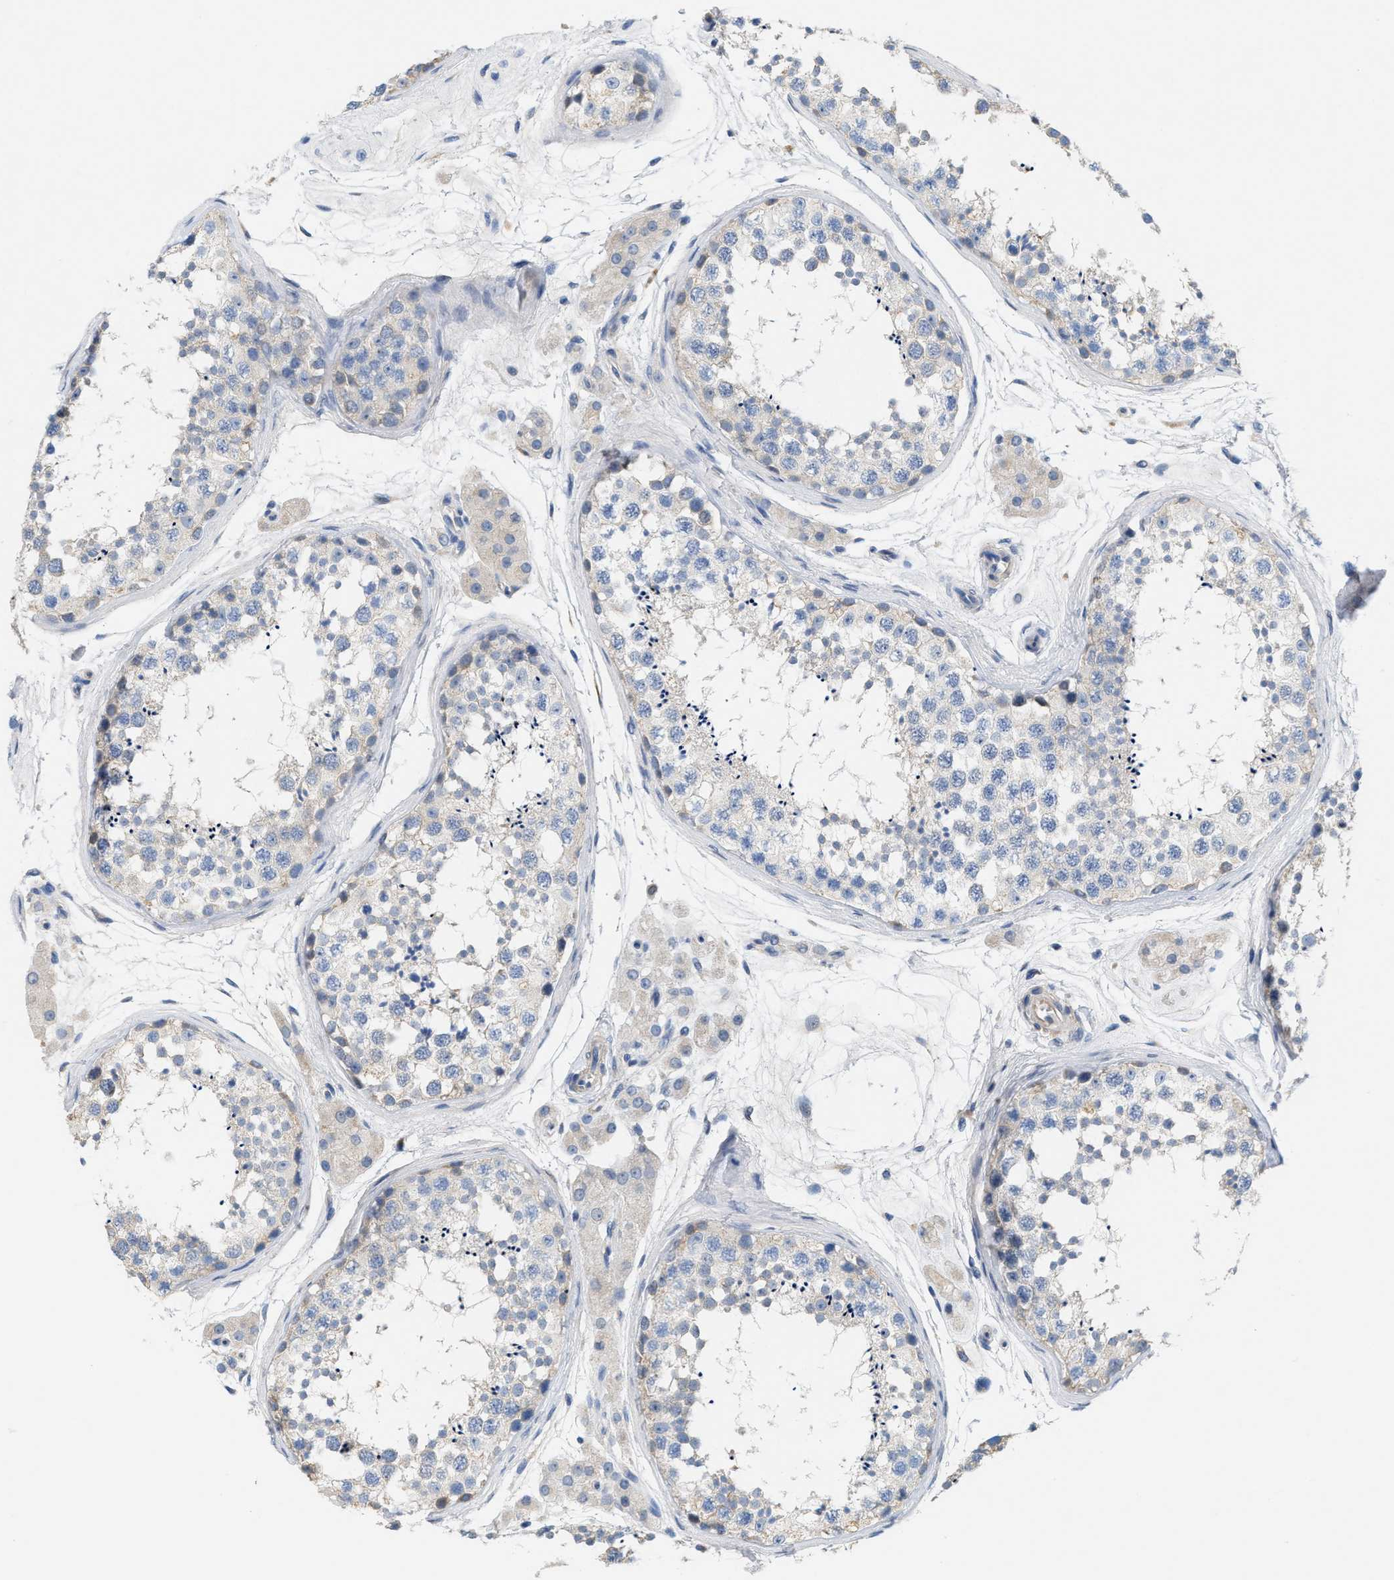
{"staining": {"intensity": "weak", "quantity": "<25%", "location": "cytoplasmic/membranous"}, "tissue": "testis", "cell_type": "Cells in seminiferous ducts", "image_type": "normal", "snomed": [{"axis": "morphology", "description": "Normal tissue, NOS"}, {"axis": "topography", "description": "Testis"}], "caption": "The photomicrograph reveals no staining of cells in seminiferous ducts in unremarkable testis. (DAB IHC with hematoxylin counter stain).", "gene": "CPA2", "patient": {"sex": "male", "age": 56}}